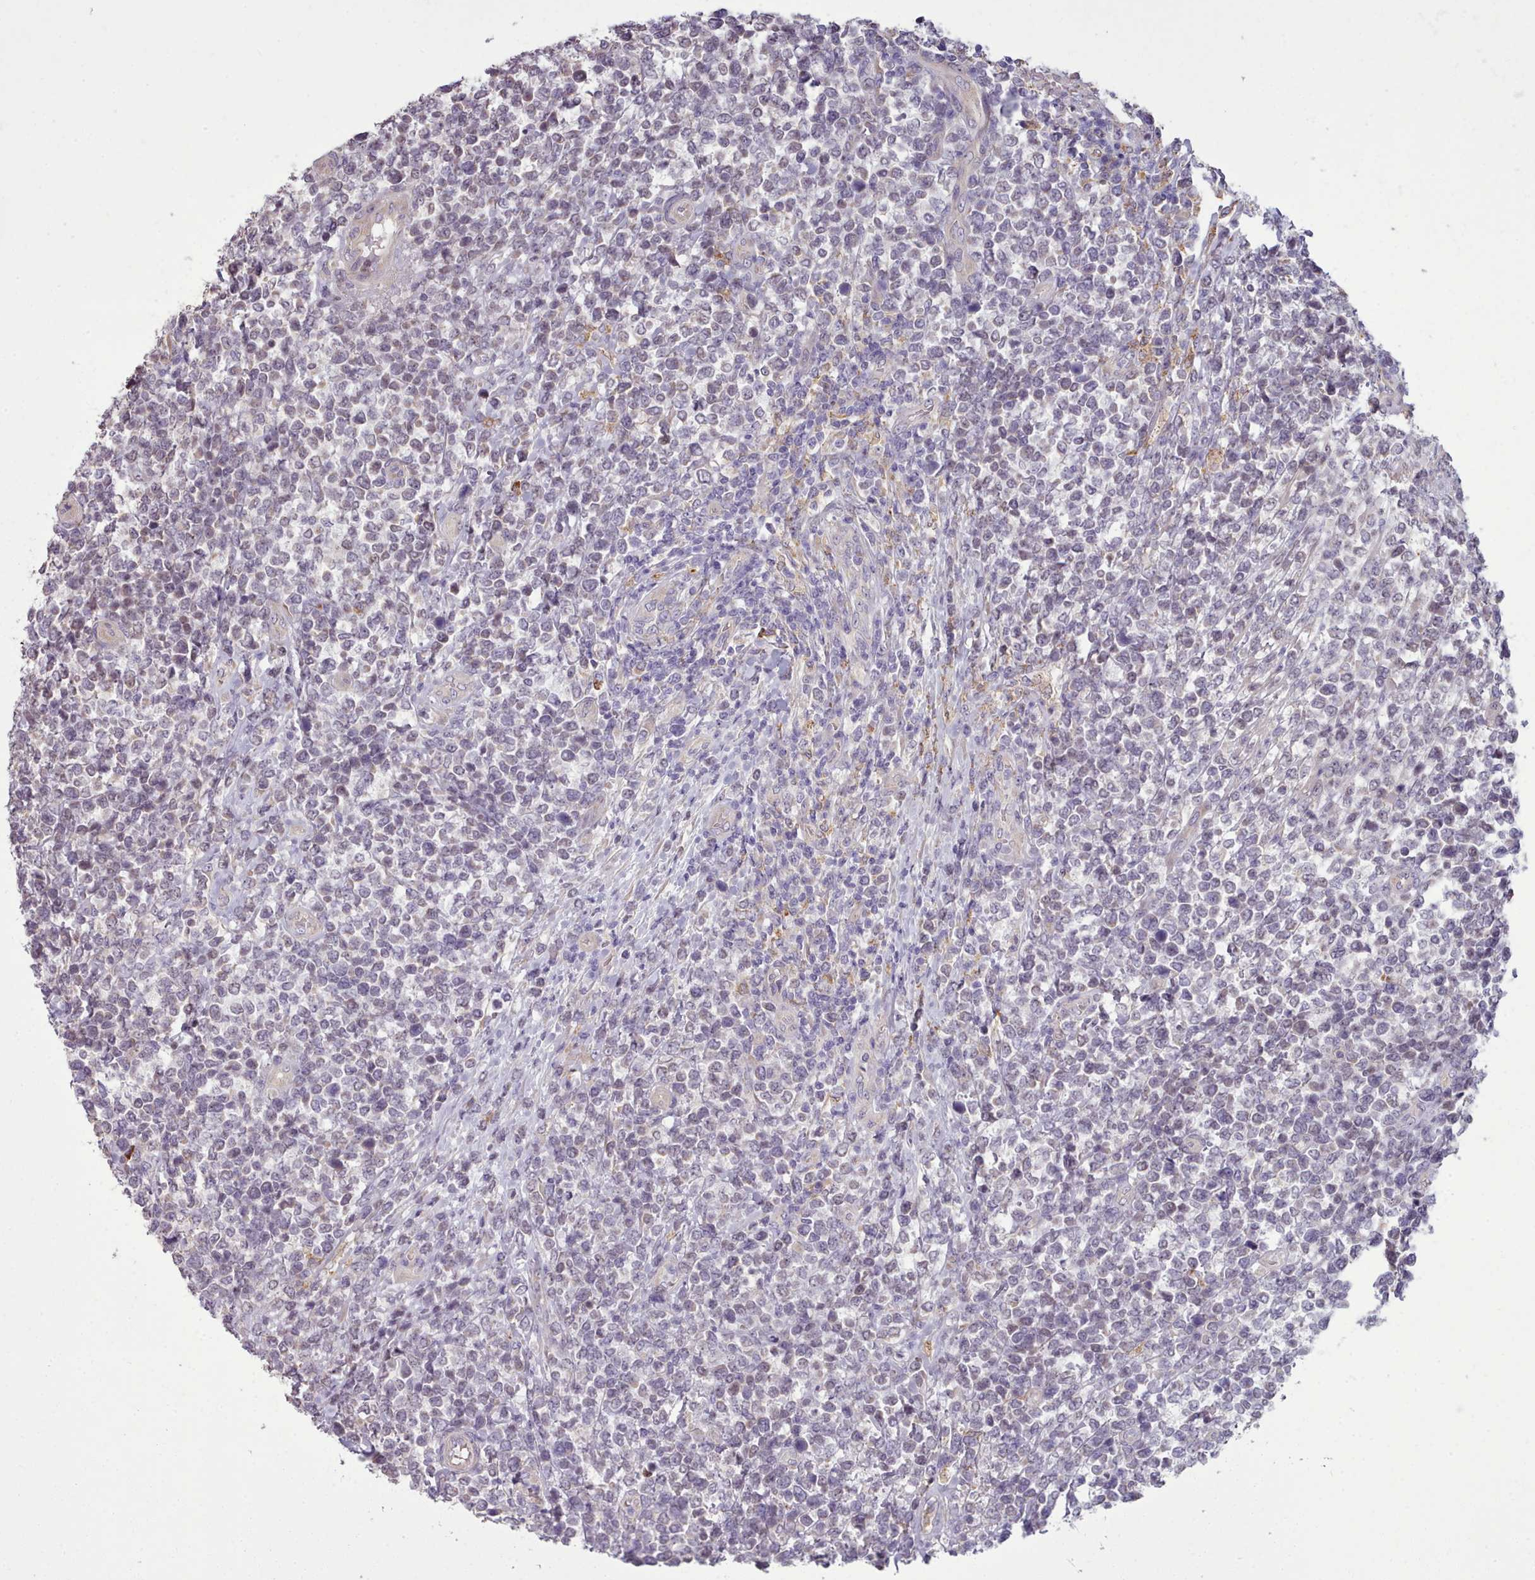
{"staining": {"intensity": "negative", "quantity": "none", "location": "none"}, "tissue": "lymphoma", "cell_type": "Tumor cells", "image_type": "cancer", "snomed": [{"axis": "morphology", "description": "Malignant lymphoma, non-Hodgkin's type, High grade"}, {"axis": "topography", "description": "Soft tissue"}], "caption": "Immunohistochemistry (IHC) micrograph of neoplastic tissue: human lymphoma stained with DAB (3,3'-diaminobenzidine) displays no significant protein expression in tumor cells.", "gene": "DPF1", "patient": {"sex": "female", "age": 56}}